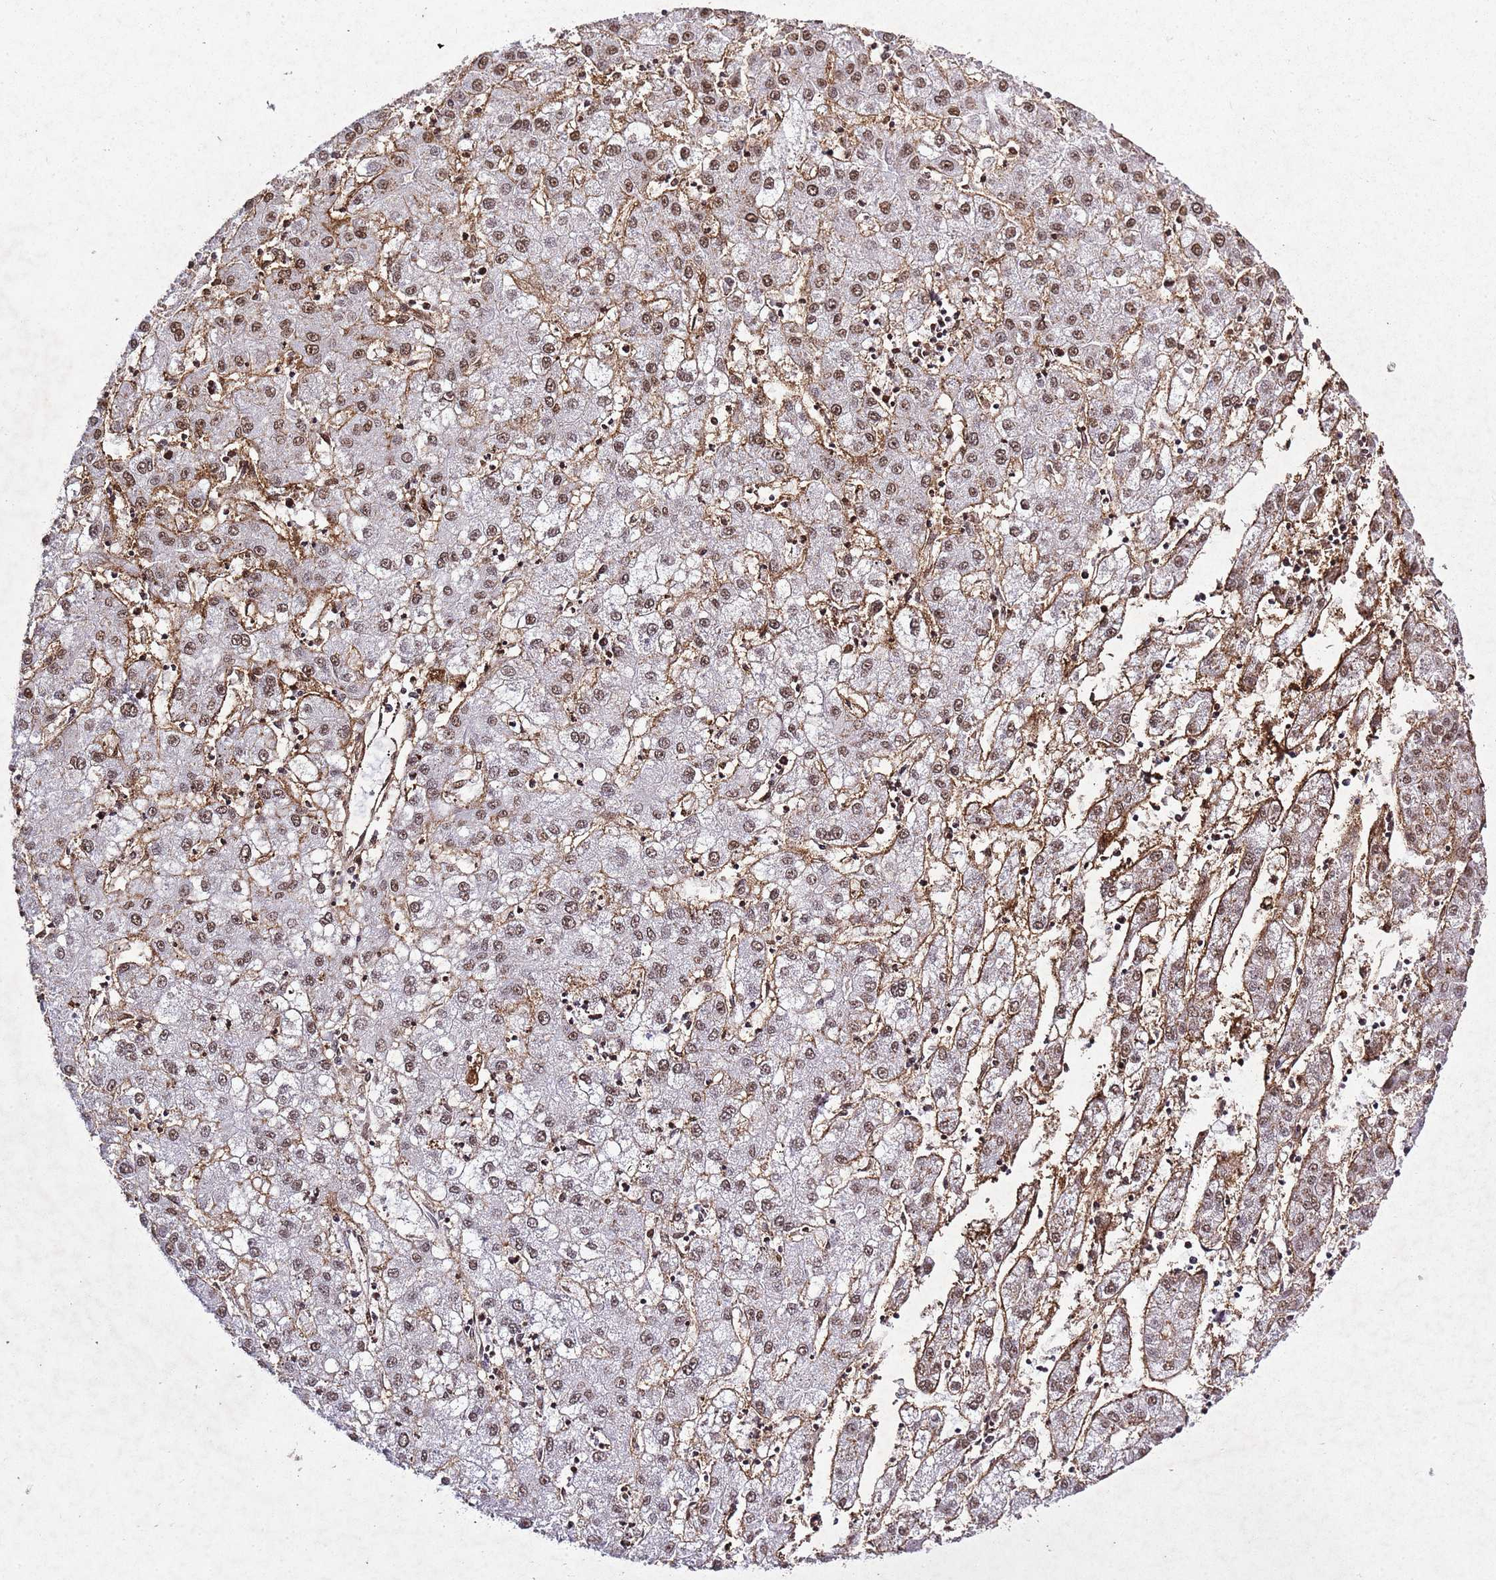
{"staining": {"intensity": "moderate", "quantity": ">75%", "location": "nuclear"}, "tissue": "liver cancer", "cell_type": "Tumor cells", "image_type": "cancer", "snomed": [{"axis": "morphology", "description": "Carcinoma, Hepatocellular, NOS"}, {"axis": "topography", "description": "Liver"}], "caption": "This image displays liver hepatocellular carcinoma stained with IHC to label a protein in brown. The nuclear of tumor cells show moderate positivity for the protein. Nuclei are counter-stained blue.", "gene": "BMAL1", "patient": {"sex": "male", "age": 72}}